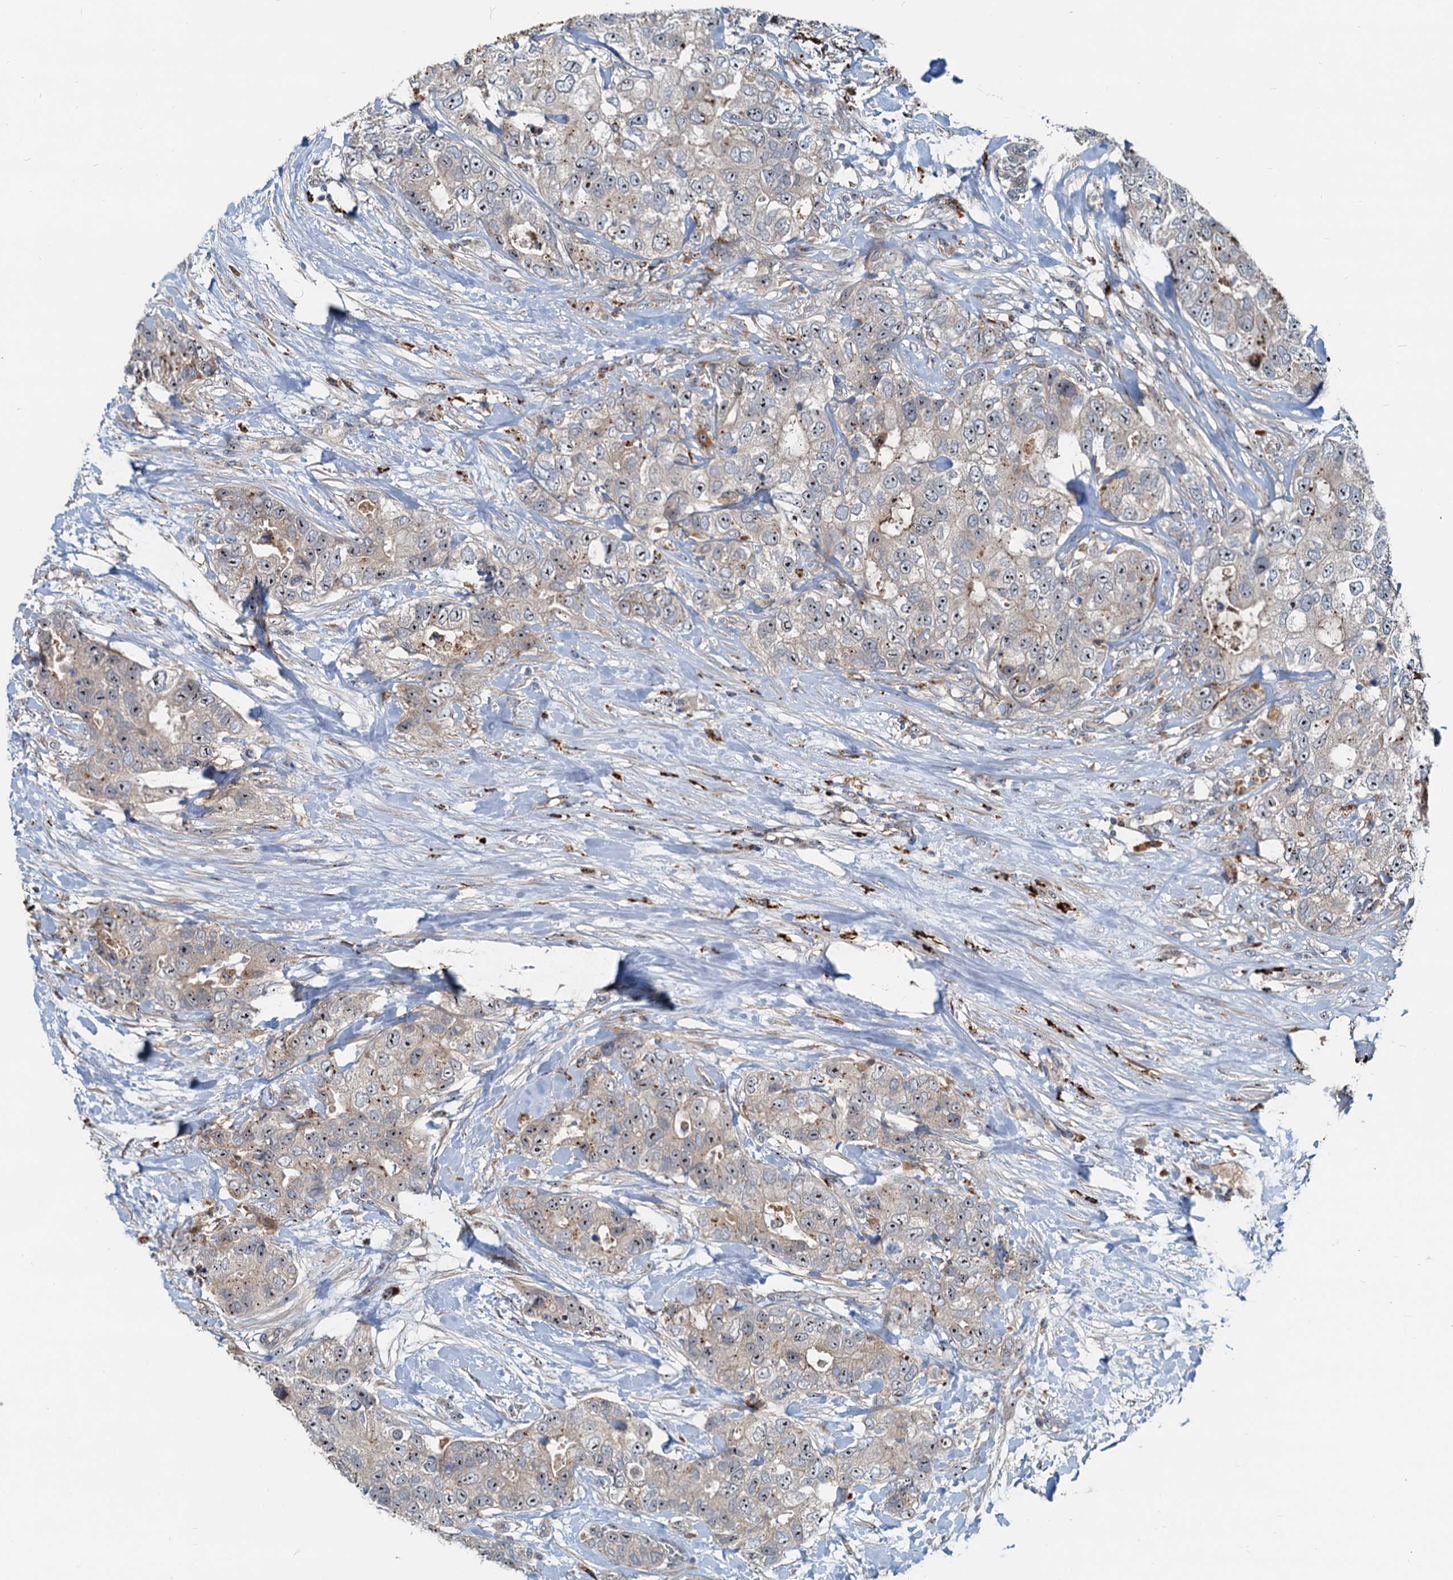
{"staining": {"intensity": "moderate", "quantity": ">75%", "location": "nuclear"}, "tissue": "breast cancer", "cell_type": "Tumor cells", "image_type": "cancer", "snomed": [{"axis": "morphology", "description": "Duct carcinoma"}, {"axis": "topography", "description": "Breast"}], "caption": "There is medium levels of moderate nuclear positivity in tumor cells of invasive ductal carcinoma (breast), as demonstrated by immunohistochemical staining (brown color).", "gene": "RGS7BP", "patient": {"sex": "female", "age": 62}}